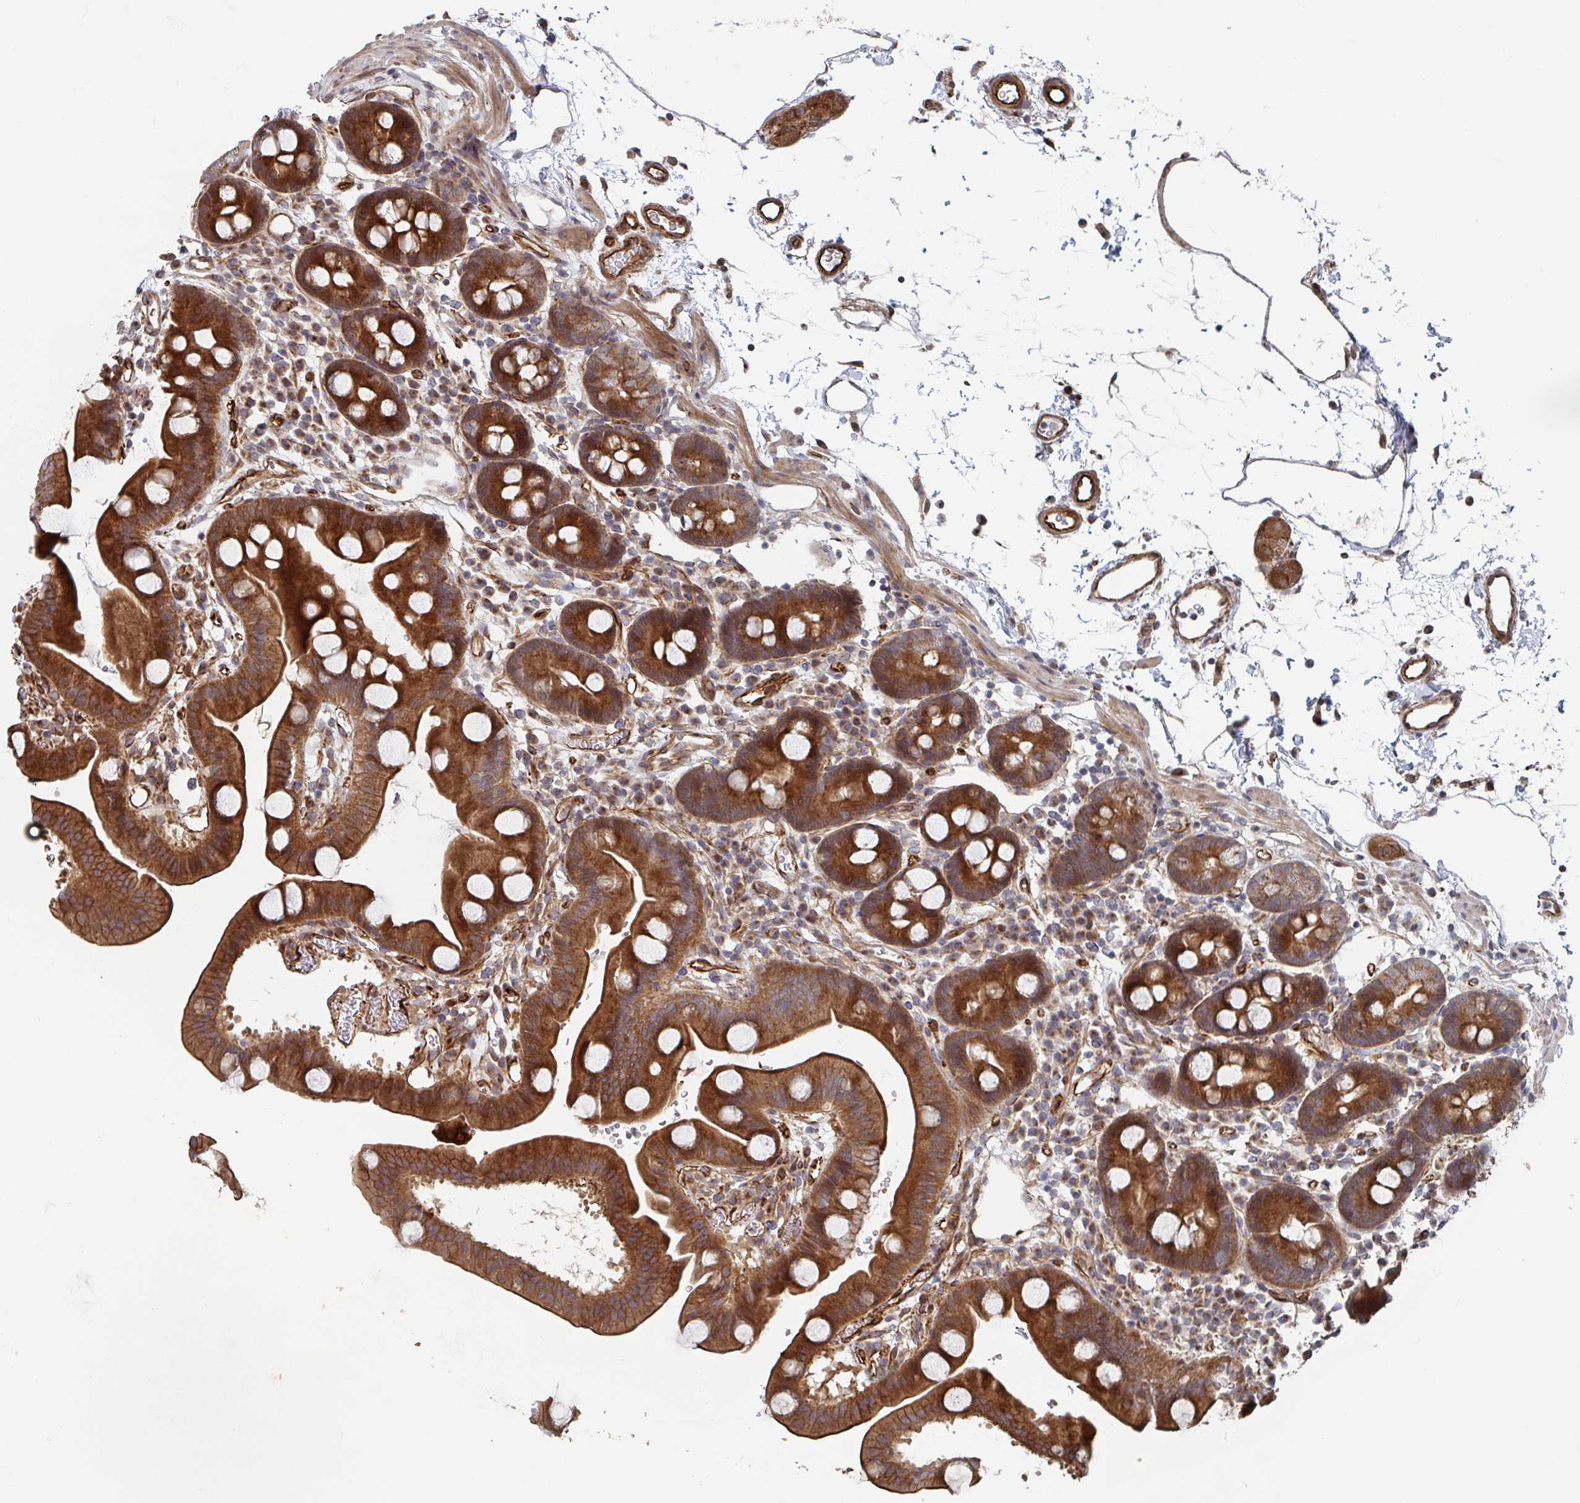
{"staining": {"intensity": "strong", "quantity": ">75%", "location": "cytoplasmic/membranous"}, "tissue": "duodenum", "cell_type": "Glandular cells", "image_type": "normal", "snomed": [{"axis": "morphology", "description": "Normal tissue, NOS"}, {"axis": "topography", "description": "Duodenum"}], "caption": "Duodenum was stained to show a protein in brown. There is high levels of strong cytoplasmic/membranous staining in about >75% of glandular cells. The staining was performed using DAB to visualize the protein expression in brown, while the nuclei were stained in blue with hematoxylin (Magnification: 20x).", "gene": "DVL3", "patient": {"sex": "male", "age": 59}}